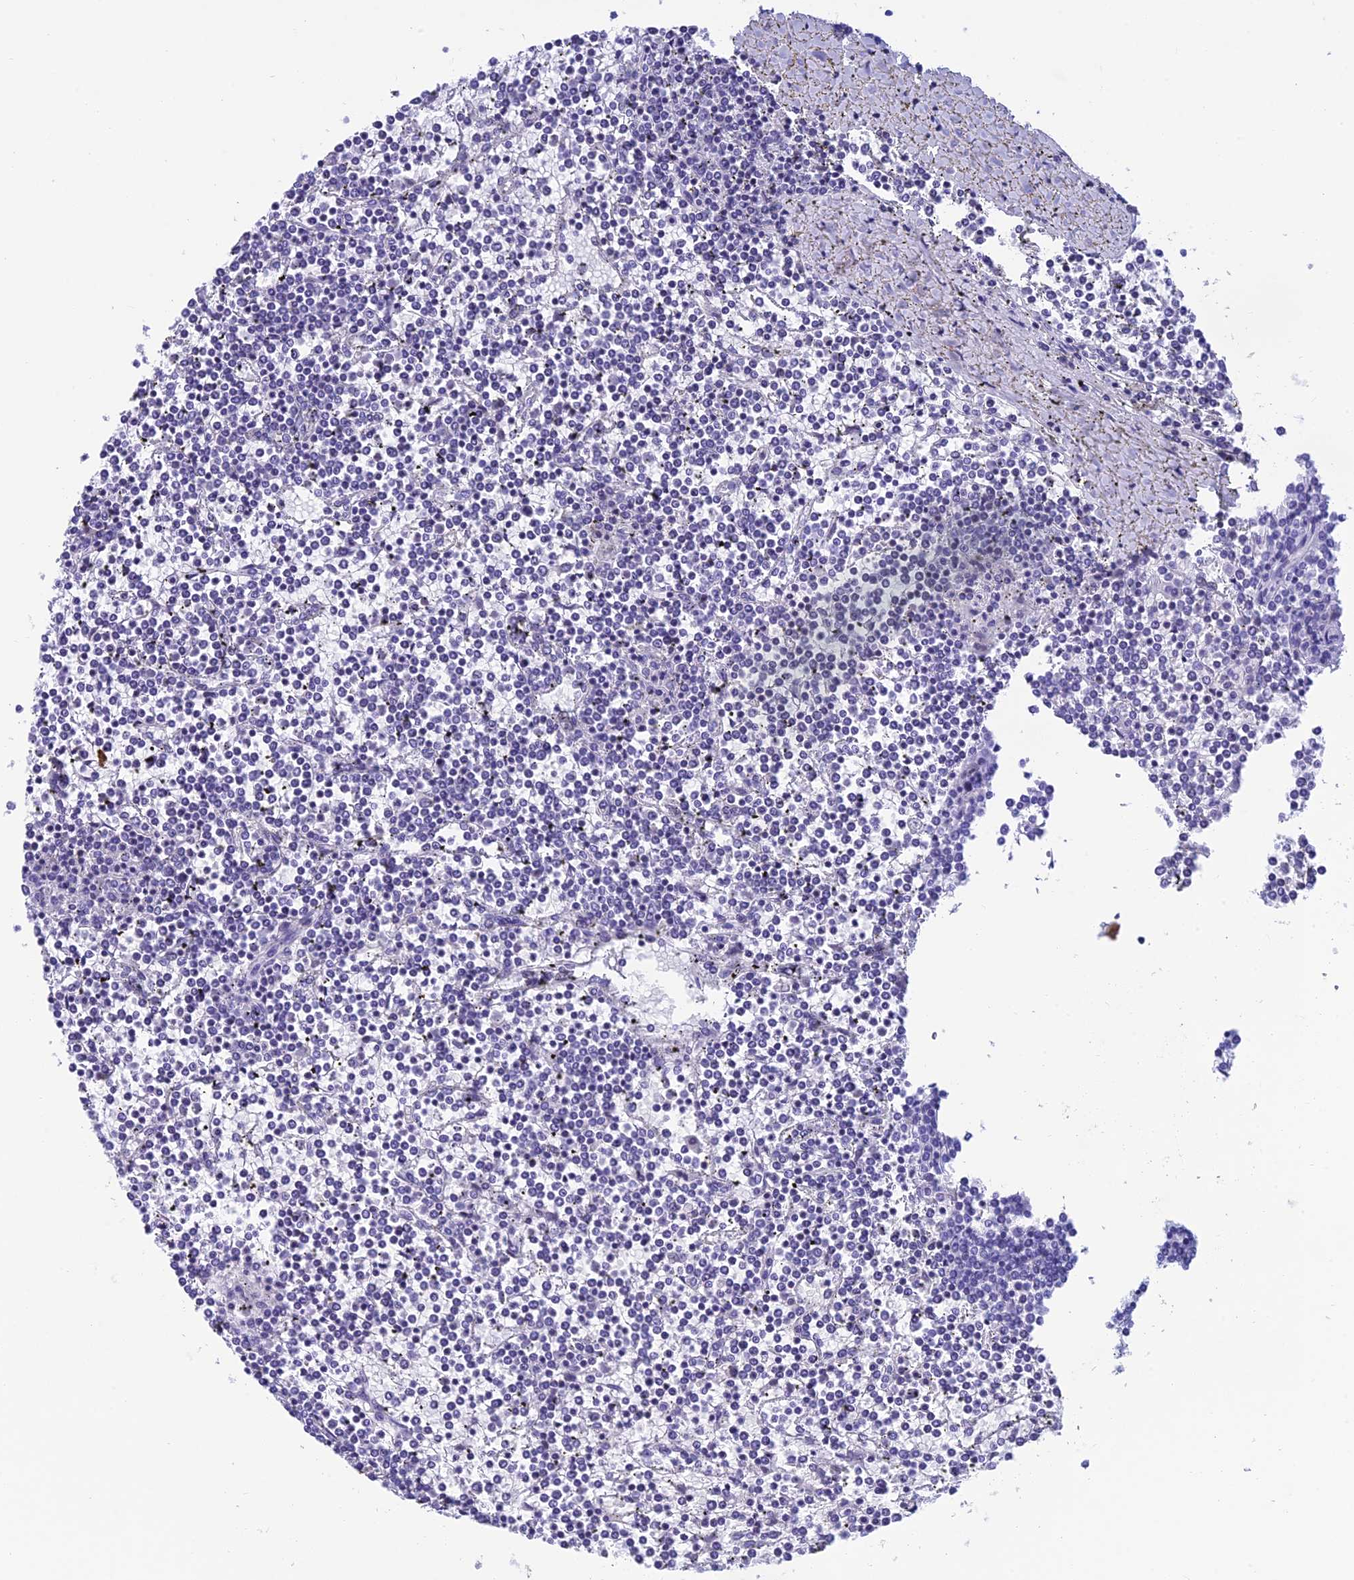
{"staining": {"intensity": "negative", "quantity": "none", "location": "none"}, "tissue": "lymphoma", "cell_type": "Tumor cells", "image_type": "cancer", "snomed": [{"axis": "morphology", "description": "Malignant lymphoma, non-Hodgkin's type, Low grade"}, {"axis": "topography", "description": "Spleen"}], "caption": "This photomicrograph is of lymphoma stained with immunohistochemistry to label a protein in brown with the nuclei are counter-stained blue. There is no positivity in tumor cells.", "gene": "REEP4", "patient": {"sex": "female", "age": 19}}